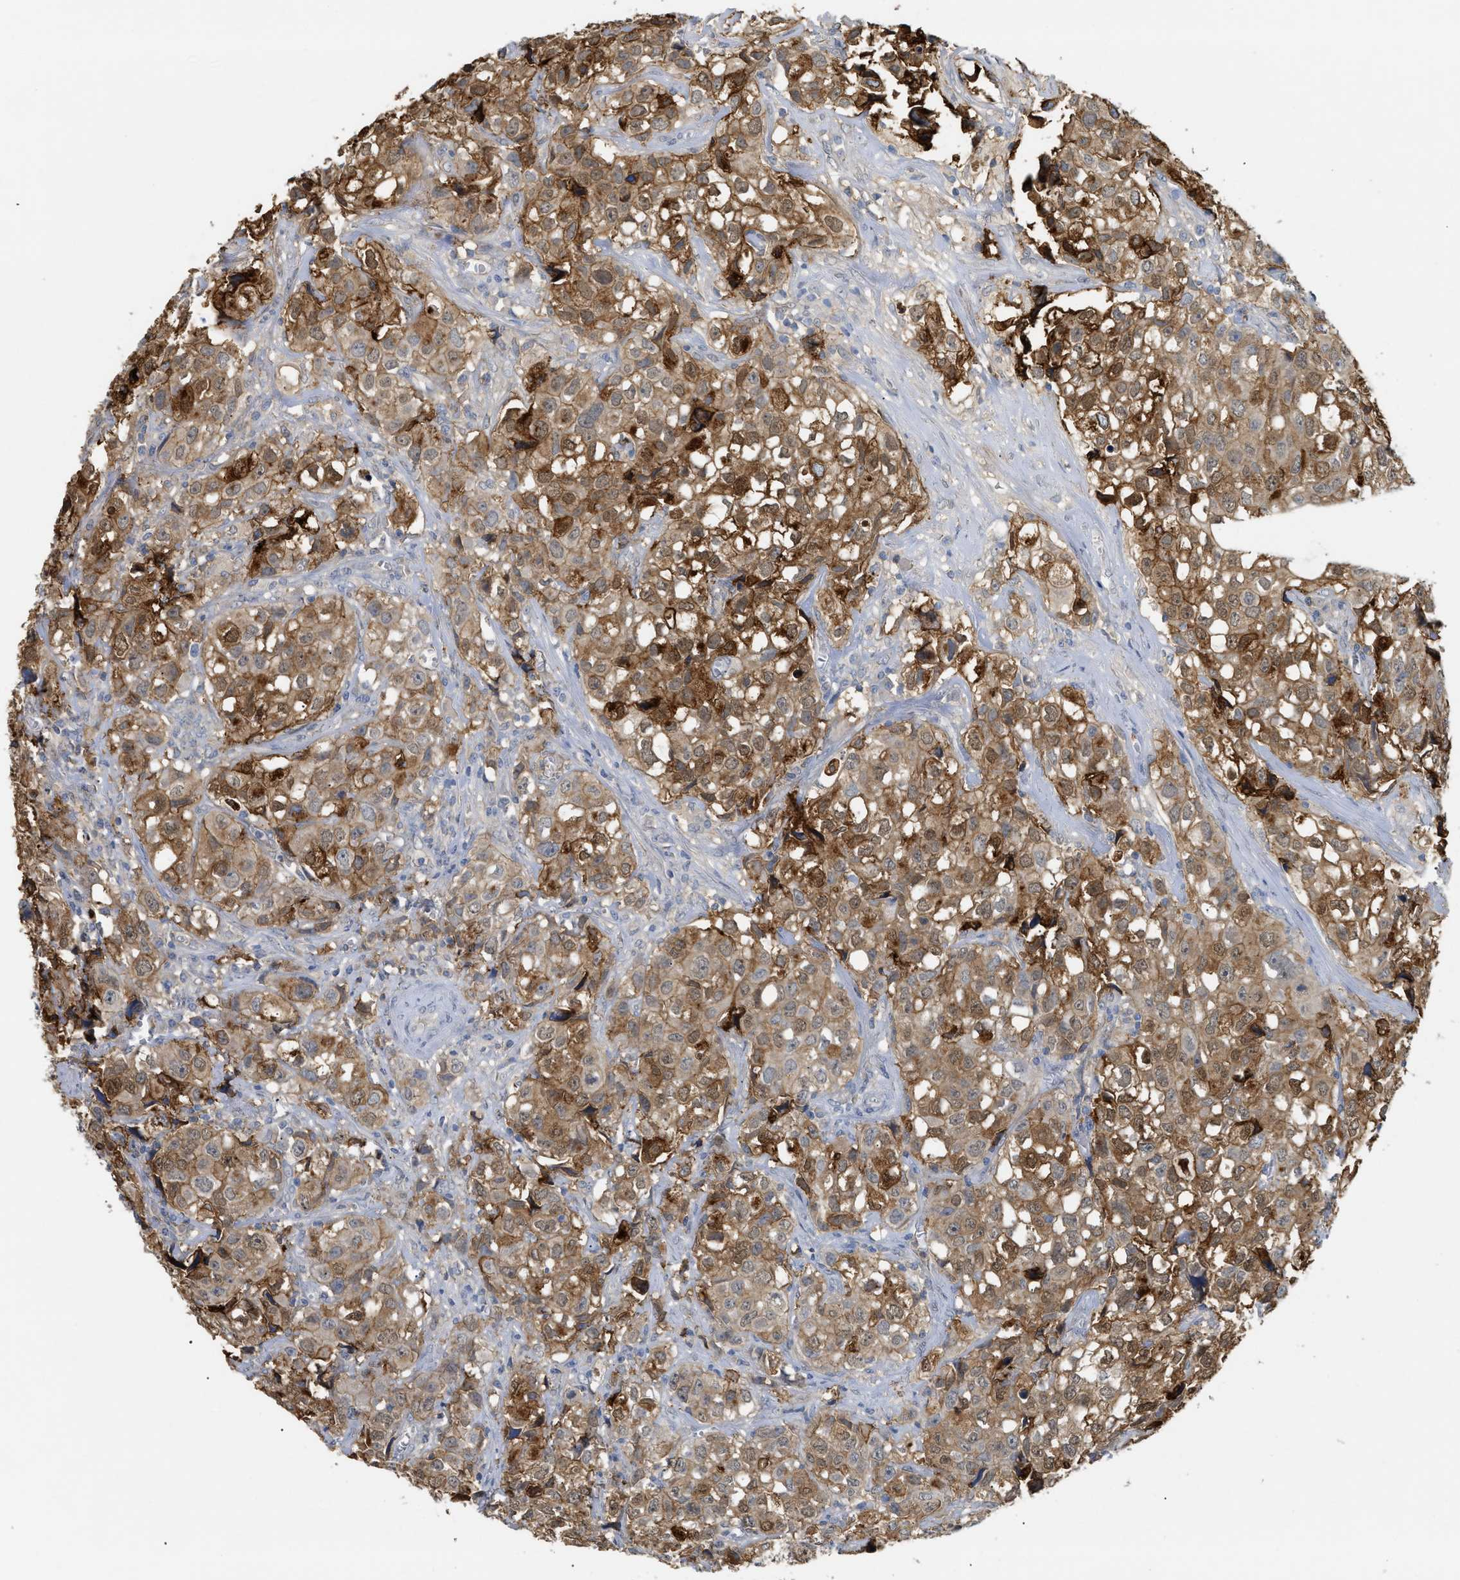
{"staining": {"intensity": "moderate", "quantity": "25%-75%", "location": "cytoplasmic/membranous,nuclear"}, "tissue": "urothelial cancer", "cell_type": "Tumor cells", "image_type": "cancer", "snomed": [{"axis": "morphology", "description": "Urothelial carcinoma, High grade"}, {"axis": "topography", "description": "Urinary bladder"}], "caption": "Protein analysis of urothelial cancer tissue exhibits moderate cytoplasmic/membranous and nuclear expression in about 25%-75% of tumor cells. The staining was performed using DAB (3,3'-diaminobenzidine) to visualize the protein expression in brown, while the nuclei were stained in blue with hematoxylin (Magnification: 20x).", "gene": "ANXA4", "patient": {"sex": "female", "age": 75}}